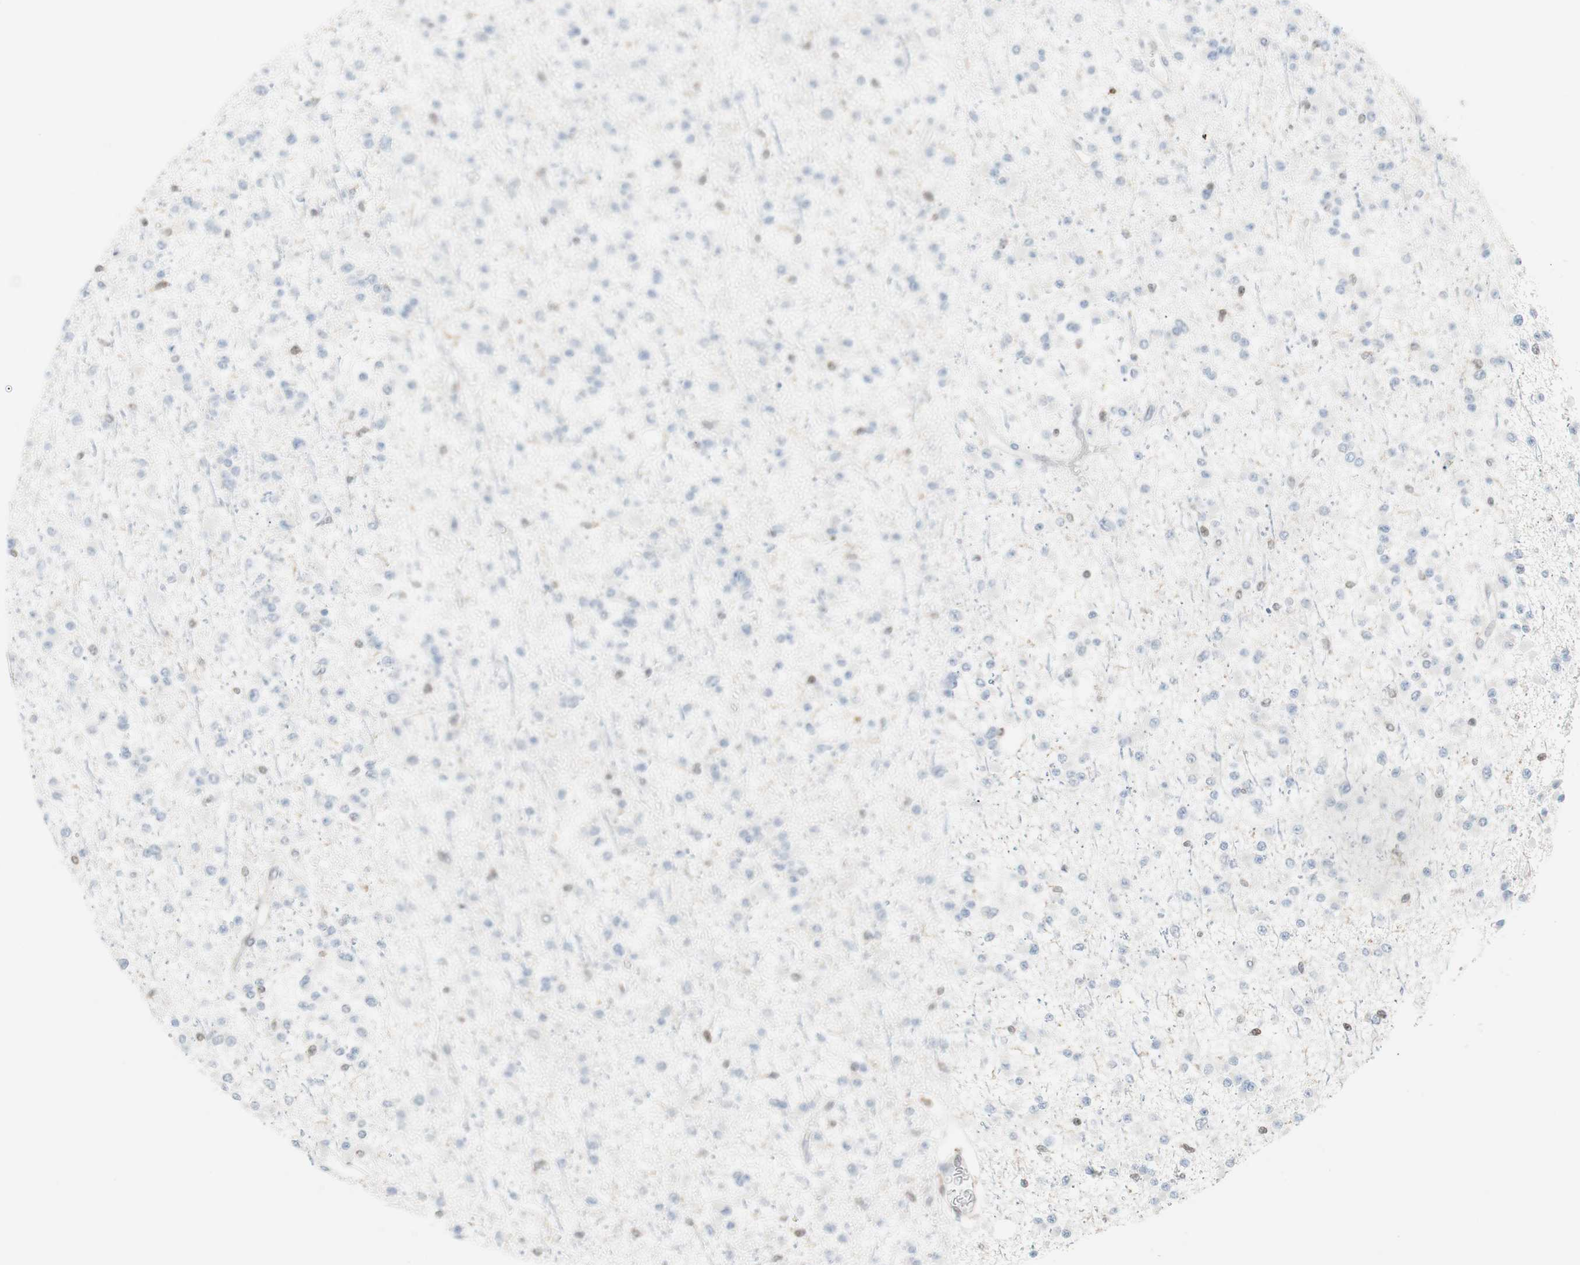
{"staining": {"intensity": "negative", "quantity": "none", "location": "none"}, "tissue": "glioma", "cell_type": "Tumor cells", "image_type": "cancer", "snomed": [{"axis": "morphology", "description": "Glioma, malignant, Low grade"}, {"axis": "topography", "description": "Brain"}], "caption": "Immunohistochemistry (IHC) histopathology image of malignant low-grade glioma stained for a protein (brown), which demonstrates no expression in tumor cells.", "gene": "PPP1CA", "patient": {"sex": "female", "age": 22}}